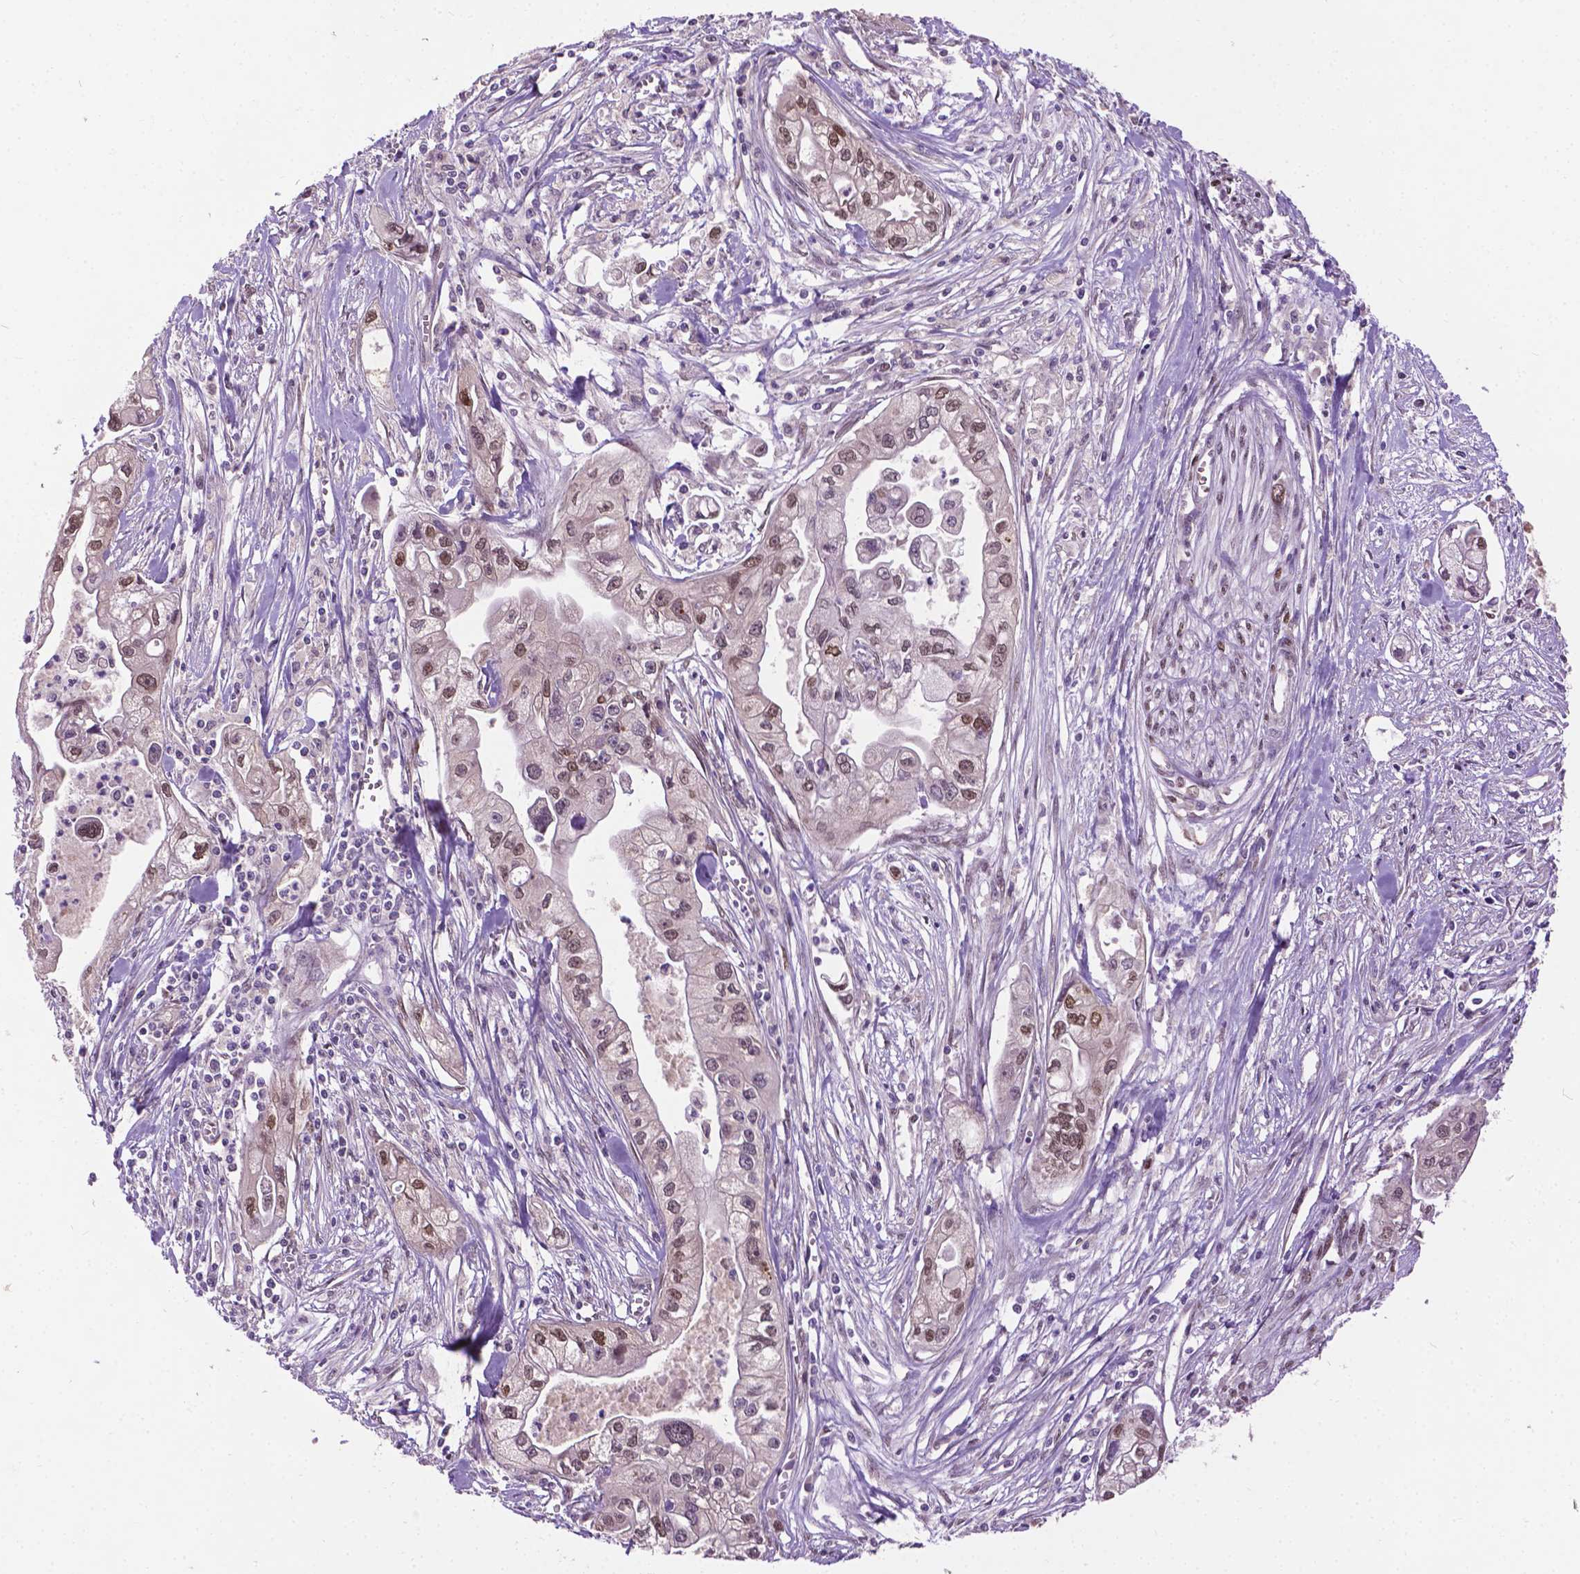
{"staining": {"intensity": "moderate", "quantity": "<25%", "location": "nuclear"}, "tissue": "pancreatic cancer", "cell_type": "Tumor cells", "image_type": "cancer", "snomed": [{"axis": "morphology", "description": "Adenocarcinoma, NOS"}, {"axis": "topography", "description": "Pancreas"}], "caption": "High-power microscopy captured an IHC histopathology image of adenocarcinoma (pancreatic), revealing moderate nuclear expression in about <25% of tumor cells.", "gene": "IRF6", "patient": {"sex": "male", "age": 70}}